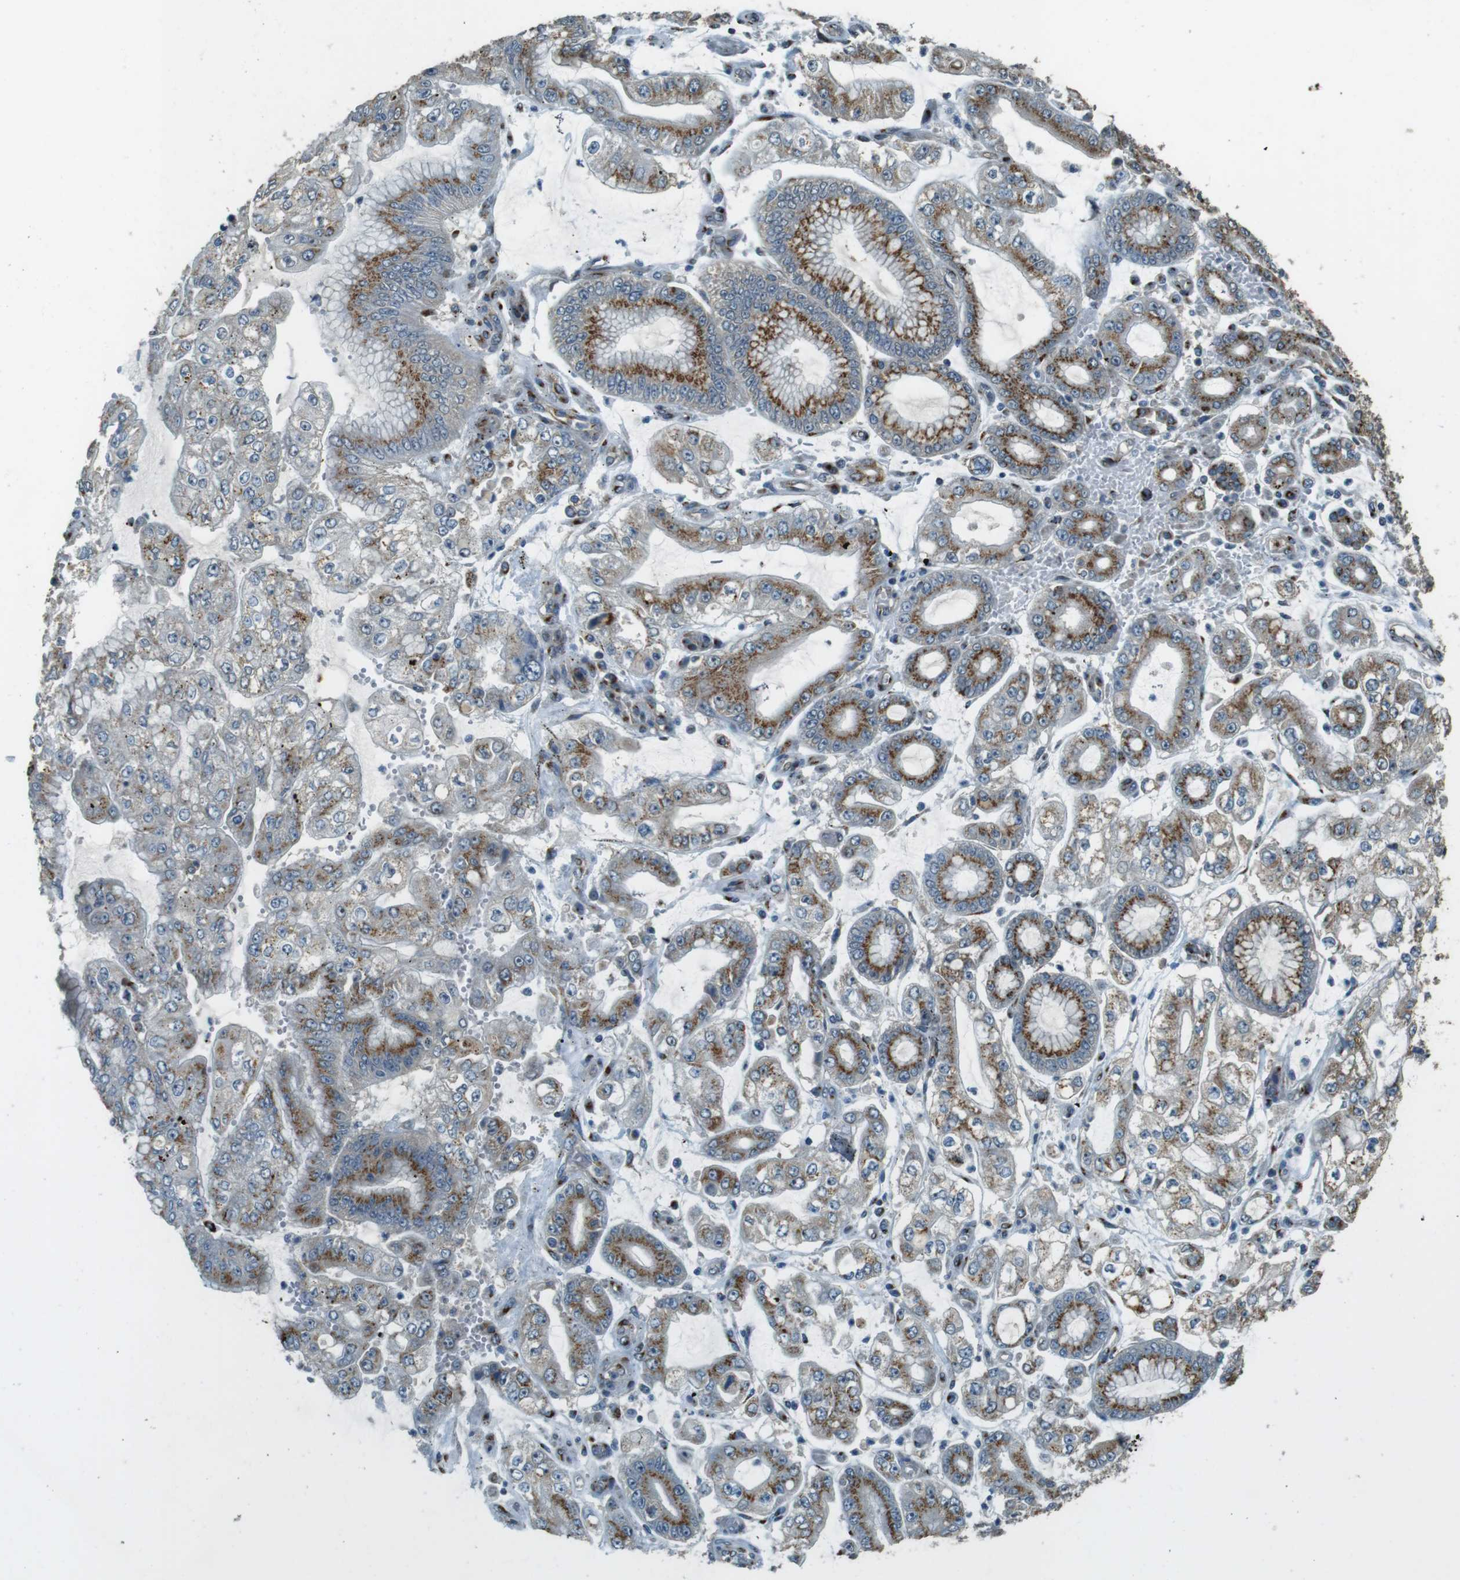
{"staining": {"intensity": "moderate", "quantity": ">75%", "location": "cytoplasmic/membranous"}, "tissue": "stomach cancer", "cell_type": "Tumor cells", "image_type": "cancer", "snomed": [{"axis": "morphology", "description": "Adenocarcinoma, NOS"}, {"axis": "topography", "description": "Stomach"}], "caption": "High-magnification brightfield microscopy of stomach cancer stained with DAB (brown) and counterstained with hematoxylin (blue). tumor cells exhibit moderate cytoplasmic/membranous staining is appreciated in approximately>75% of cells. (DAB (3,3'-diaminobenzidine) = brown stain, brightfield microscopy at high magnification).", "gene": "TMEM115", "patient": {"sex": "male", "age": 76}}